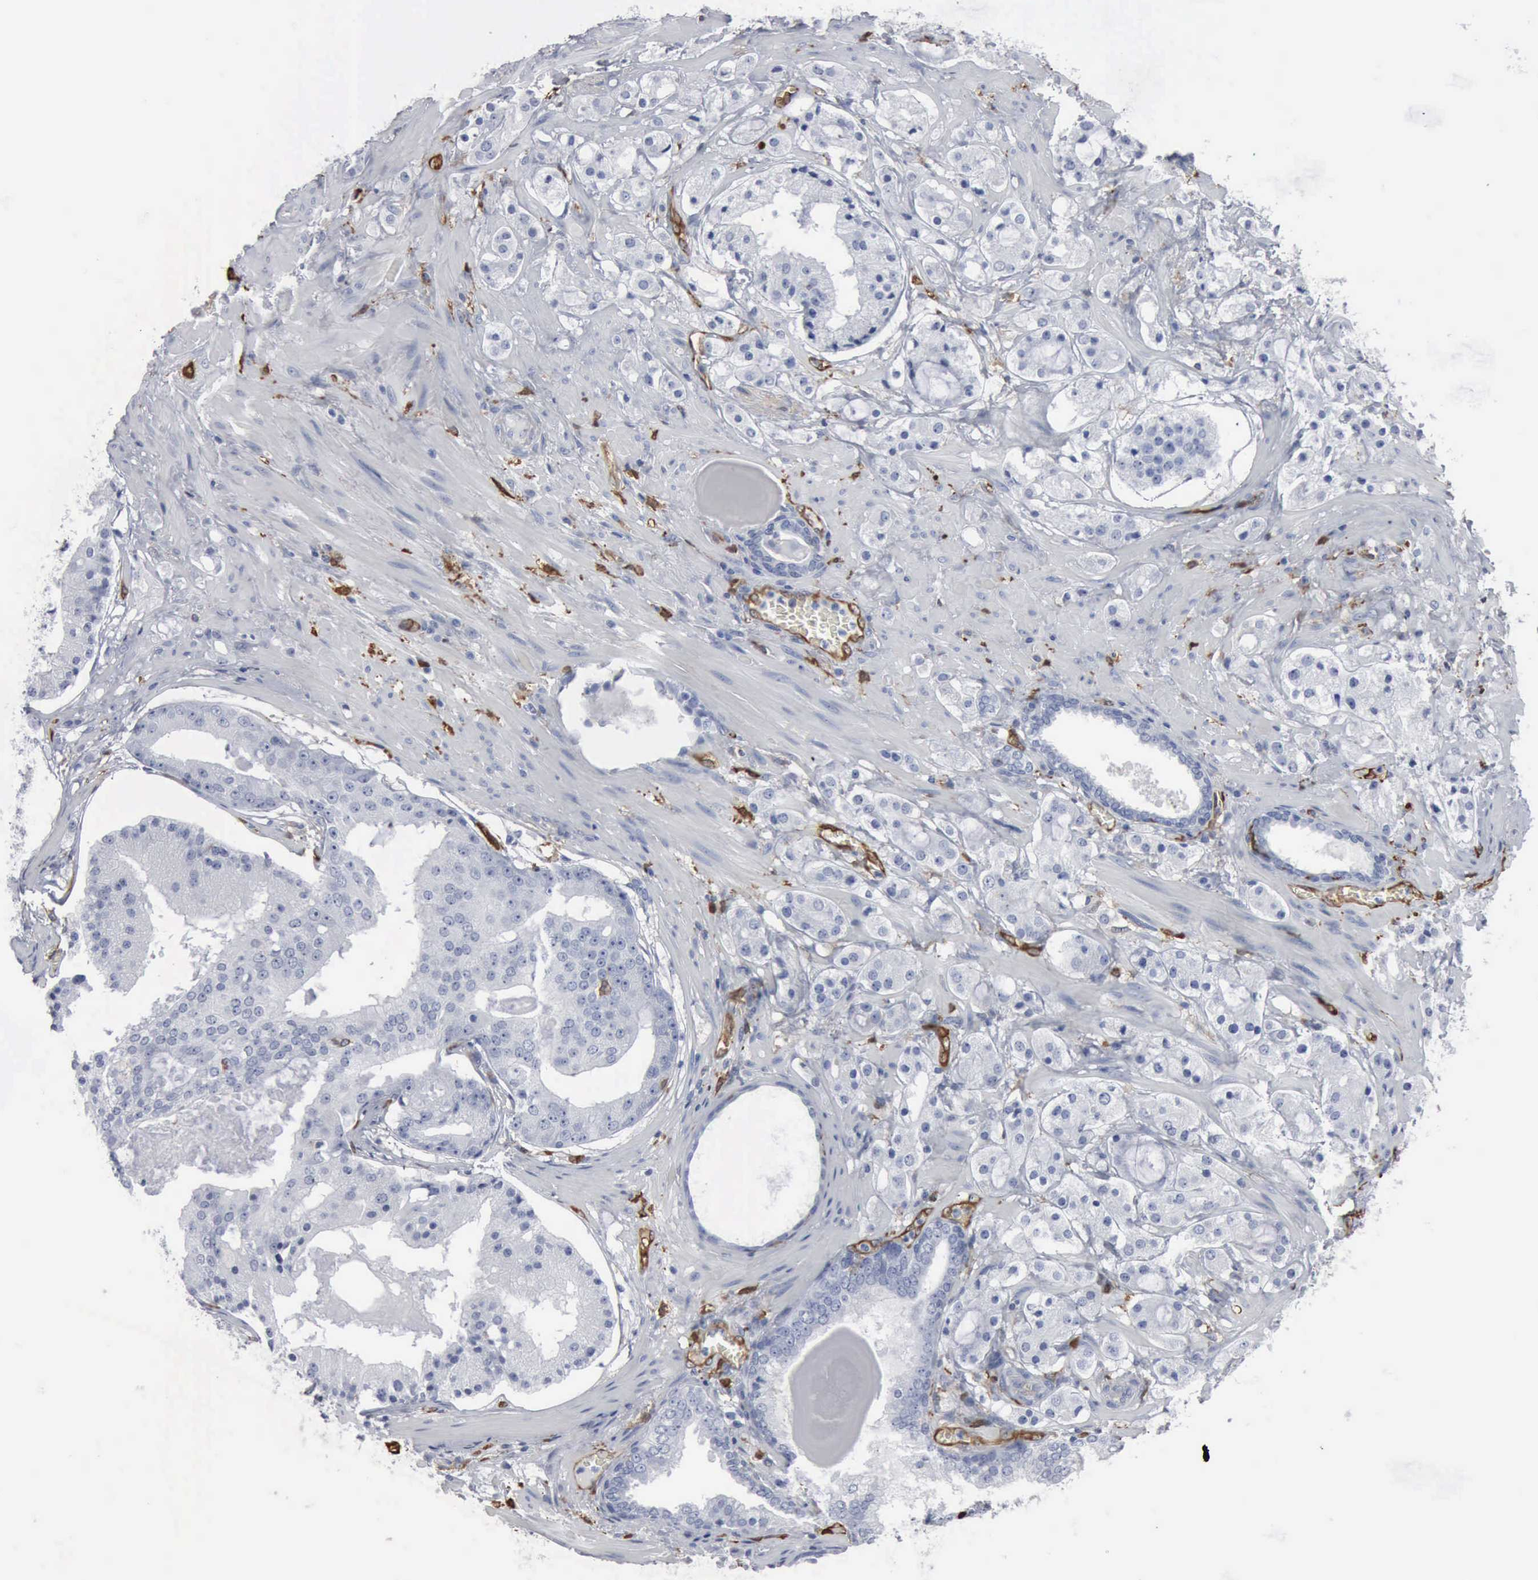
{"staining": {"intensity": "negative", "quantity": "none", "location": "none"}, "tissue": "prostate cancer", "cell_type": "Tumor cells", "image_type": "cancer", "snomed": [{"axis": "morphology", "description": "Adenocarcinoma, High grade"}, {"axis": "topography", "description": "Prostate"}], "caption": "Photomicrograph shows no significant protein expression in tumor cells of prostate cancer.", "gene": "FSCN1", "patient": {"sex": "male", "age": 68}}